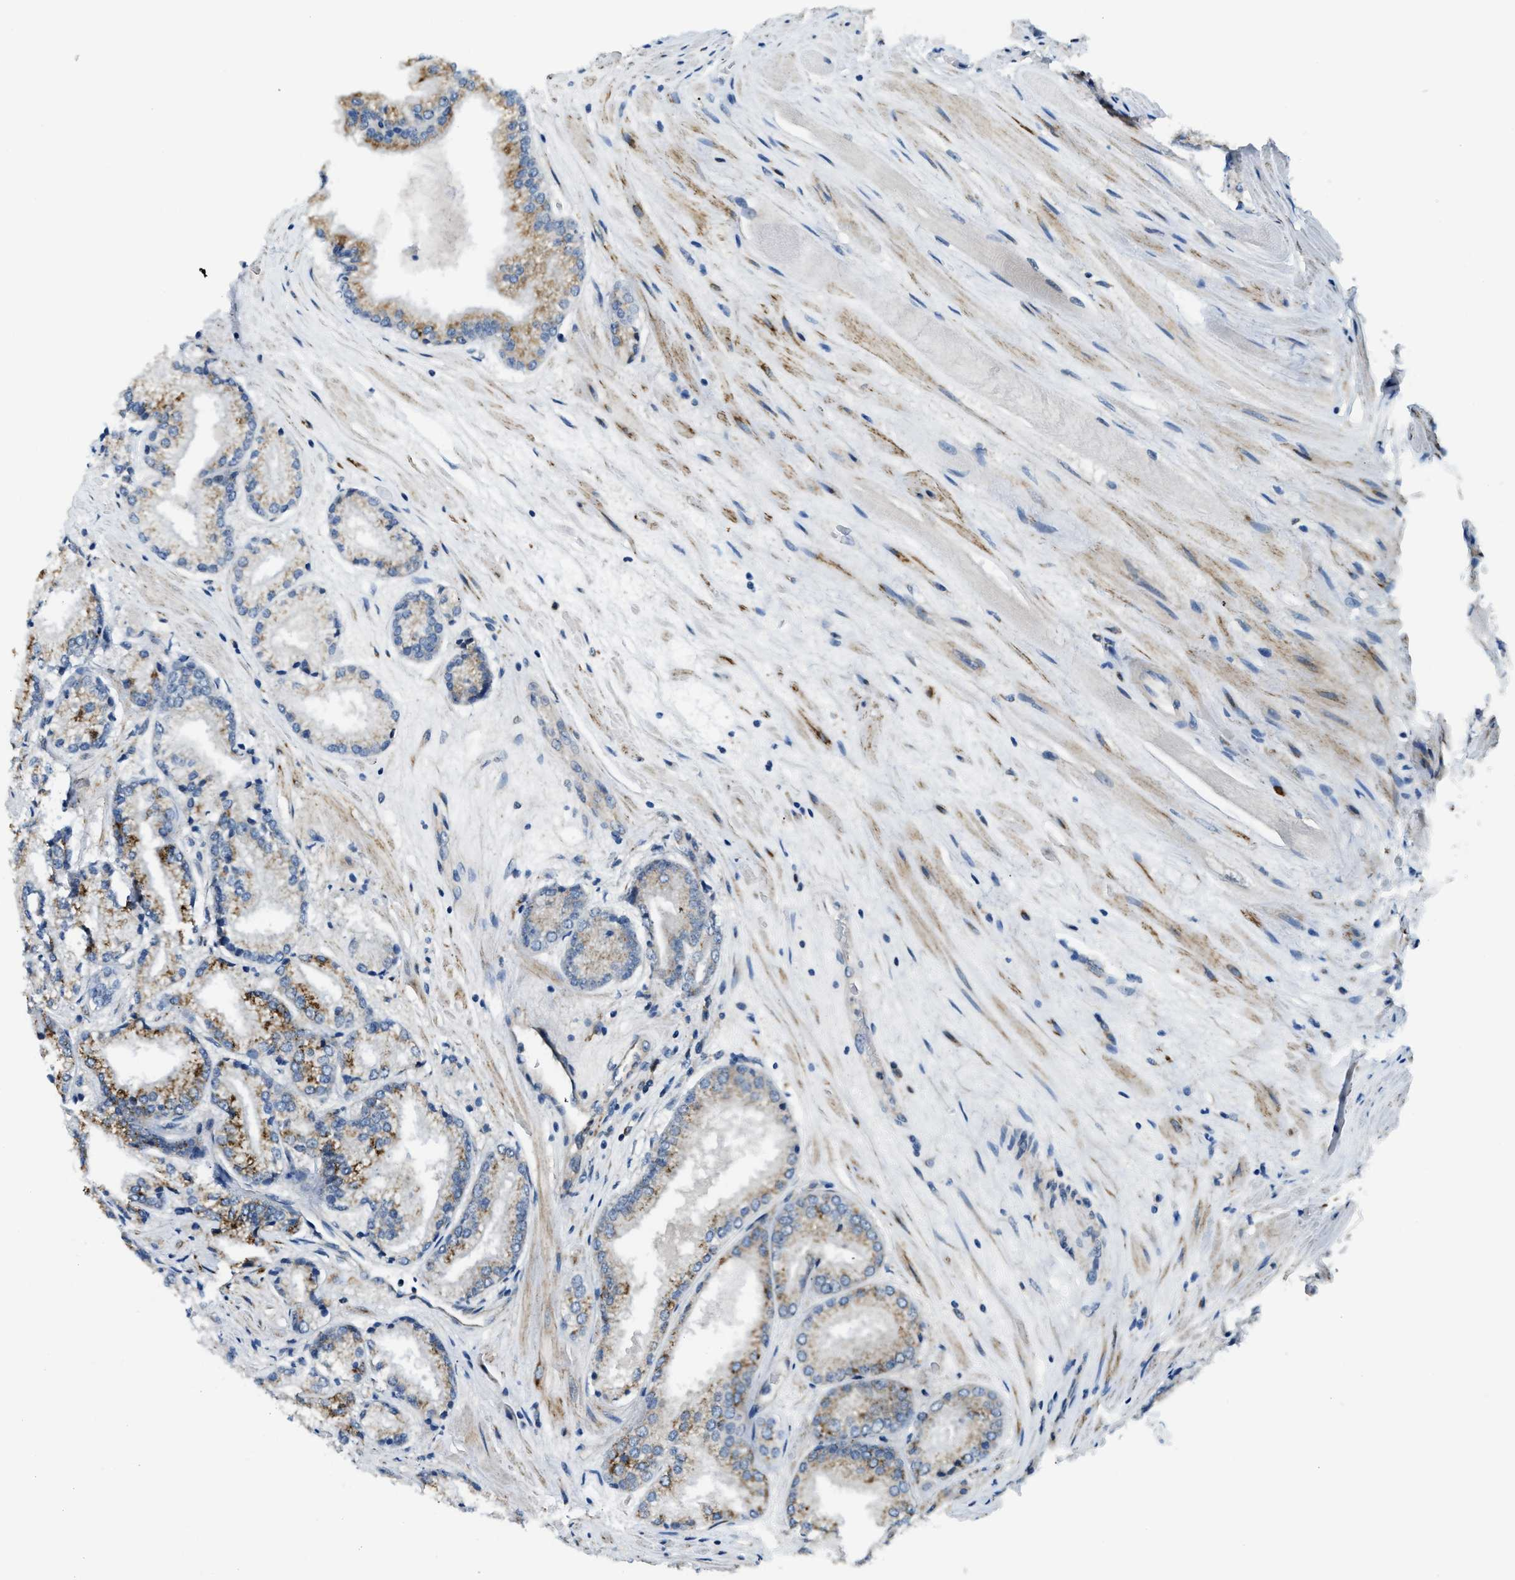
{"staining": {"intensity": "moderate", "quantity": "25%-75%", "location": "cytoplasmic/membranous"}, "tissue": "prostate cancer", "cell_type": "Tumor cells", "image_type": "cancer", "snomed": [{"axis": "morphology", "description": "Adenocarcinoma, High grade"}, {"axis": "topography", "description": "Prostate"}], "caption": "Human prostate adenocarcinoma (high-grade) stained with a brown dye shows moderate cytoplasmic/membranous positive expression in approximately 25%-75% of tumor cells.", "gene": "STARD3NL", "patient": {"sex": "male", "age": 59}}